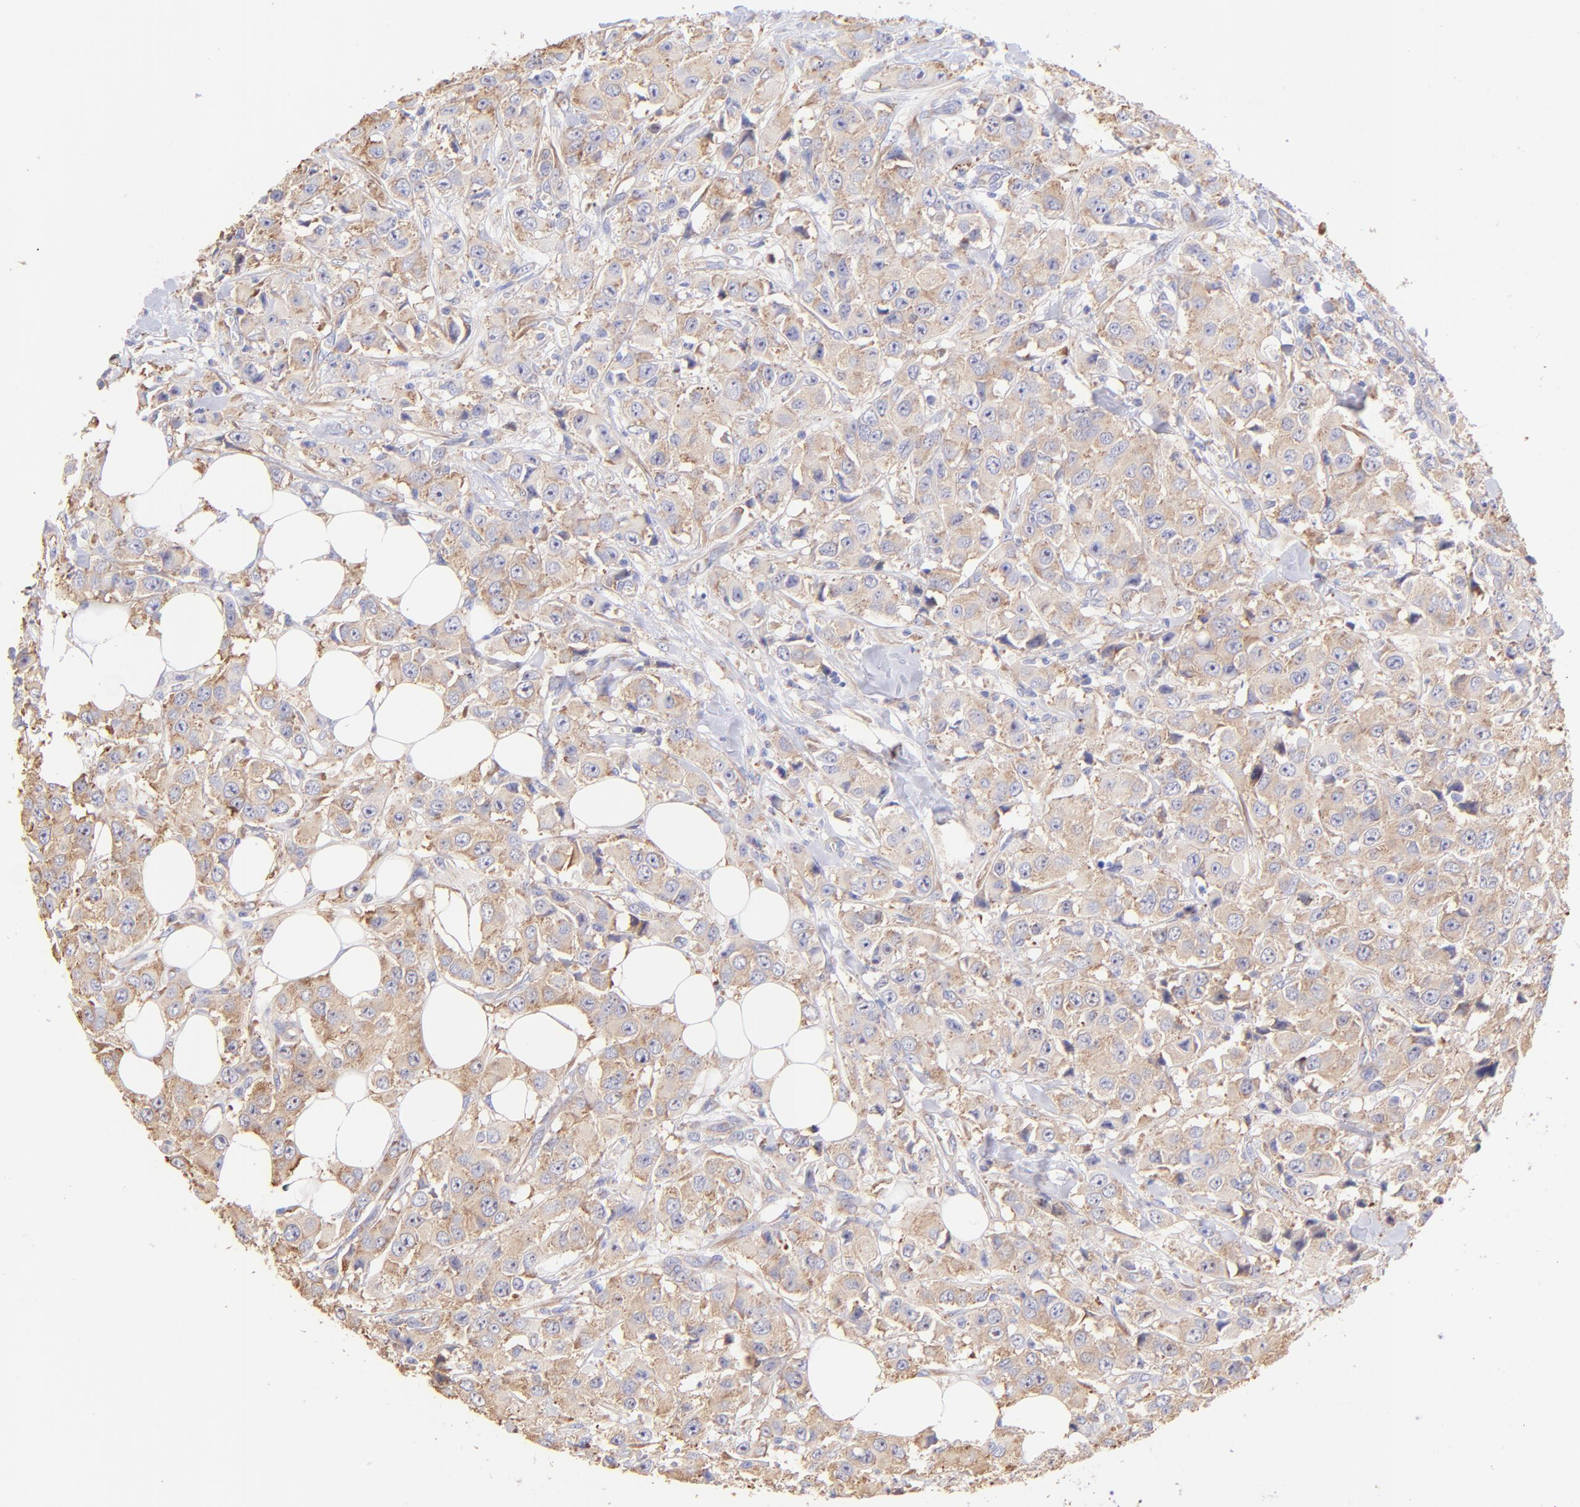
{"staining": {"intensity": "moderate", "quantity": "25%-75%", "location": "cytoplasmic/membranous"}, "tissue": "breast cancer", "cell_type": "Tumor cells", "image_type": "cancer", "snomed": [{"axis": "morphology", "description": "Duct carcinoma"}, {"axis": "topography", "description": "Breast"}], "caption": "Immunohistochemical staining of invasive ductal carcinoma (breast) displays medium levels of moderate cytoplasmic/membranous staining in approximately 25%-75% of tumor cells.", "gene": "RPL30", "patient": {"sex": "female", "age": 58}}